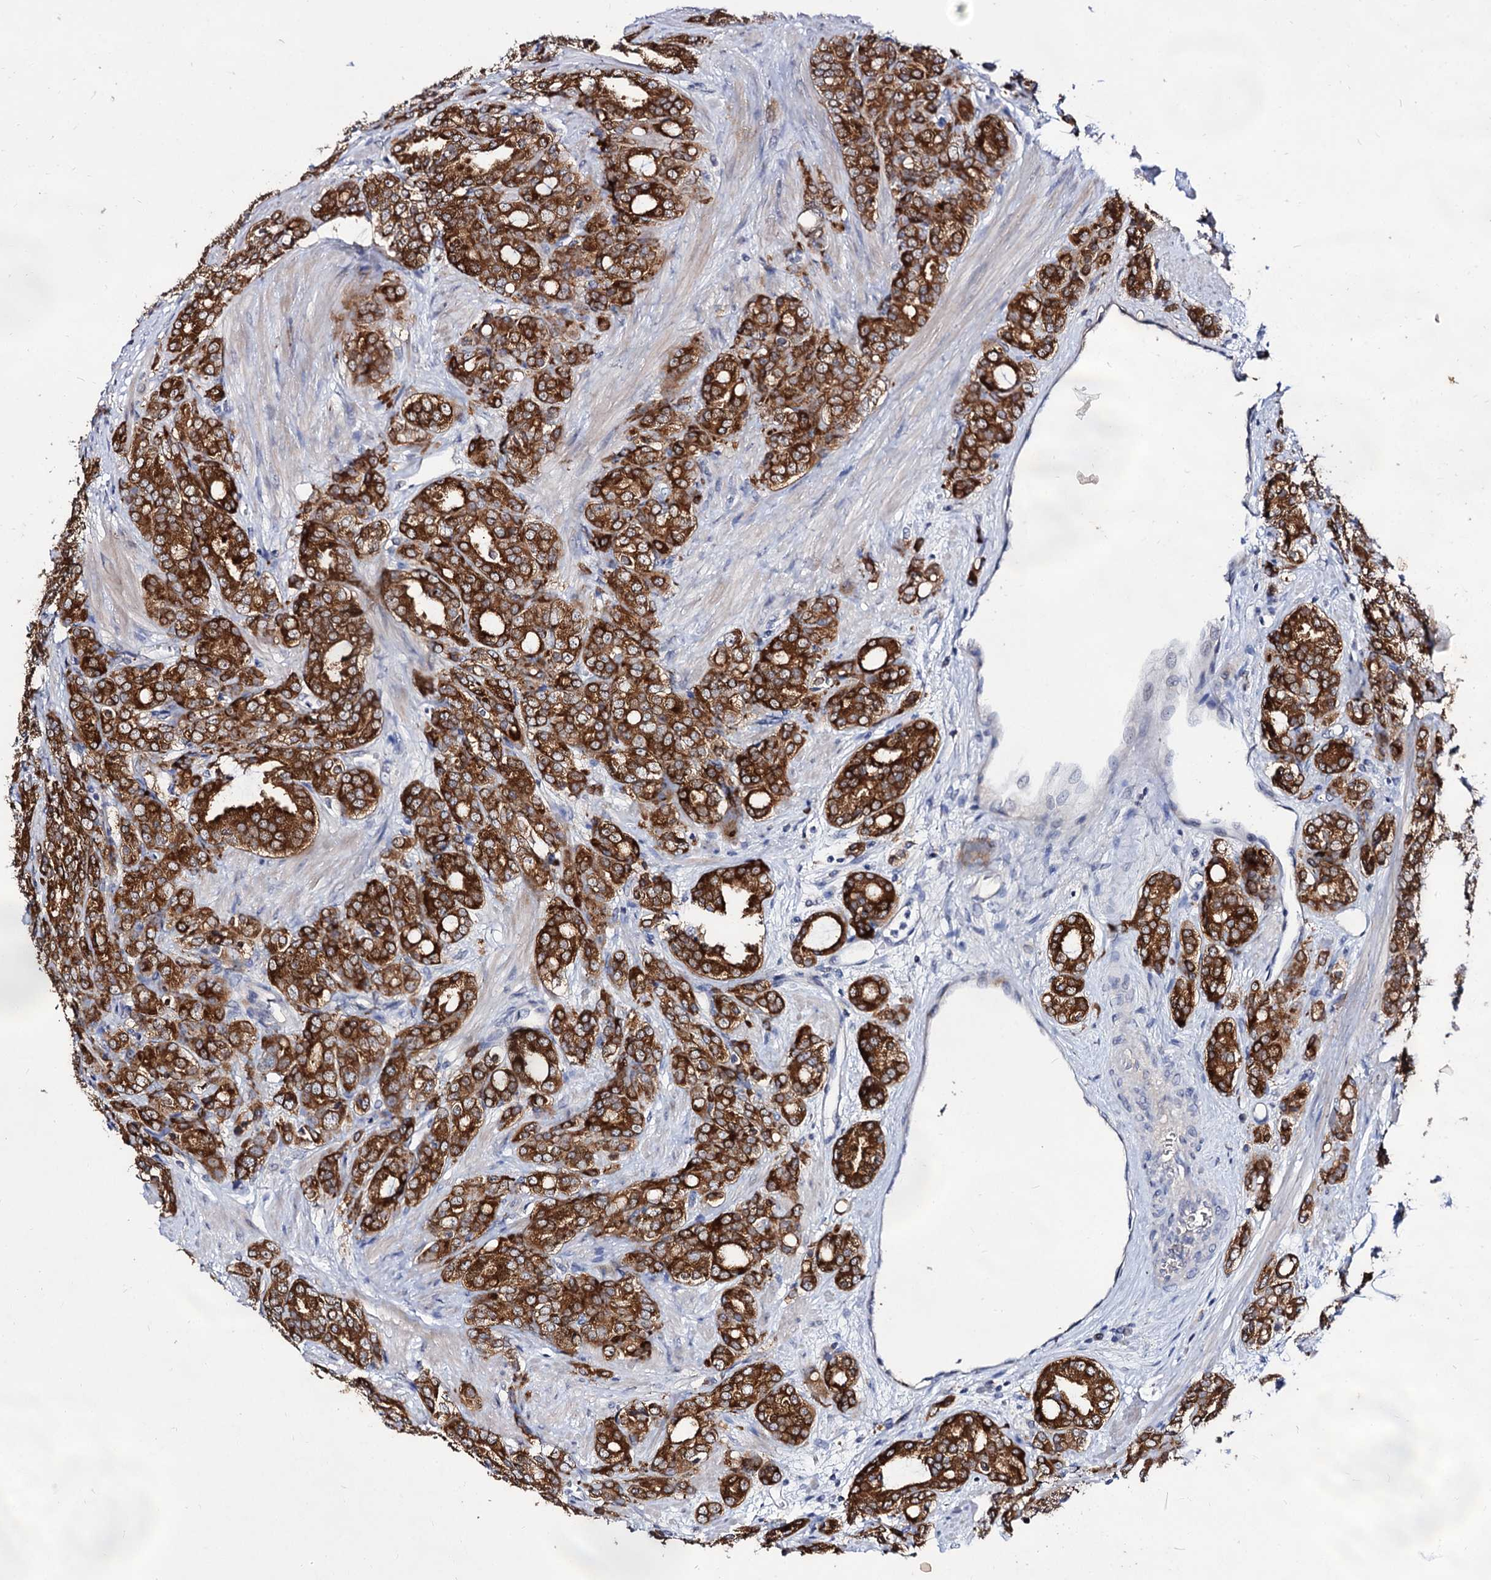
{"staining": {"intensity": "strong", "quantity": ">75%", "location": "cytoplasmic/membranous"}, "tissue": "prostate cancer", "cell_type": "Tumor cells", "image_type": "cancer", "snomed": [{"axis": "morphology", "description": "Adenocarcinoma, High grade"}, {"axis": "topography", "description": "Prostate"}], "caption": "Immunohistochemistry (IHC) staining of prostate cancer (high-grade adenocarcinoma), which displays high levels of strong cytoplasmic/membranous expression in approximately >75% of tumor cells indicating strong cytoplasmic/membranous protein staining. The staining was performed using DAB (brown) for protein detection and nuclei were counterstained in hematoxylin (blue).", "gene": "ARFIP2", "patient": {"sex": "male", "age": 62}}